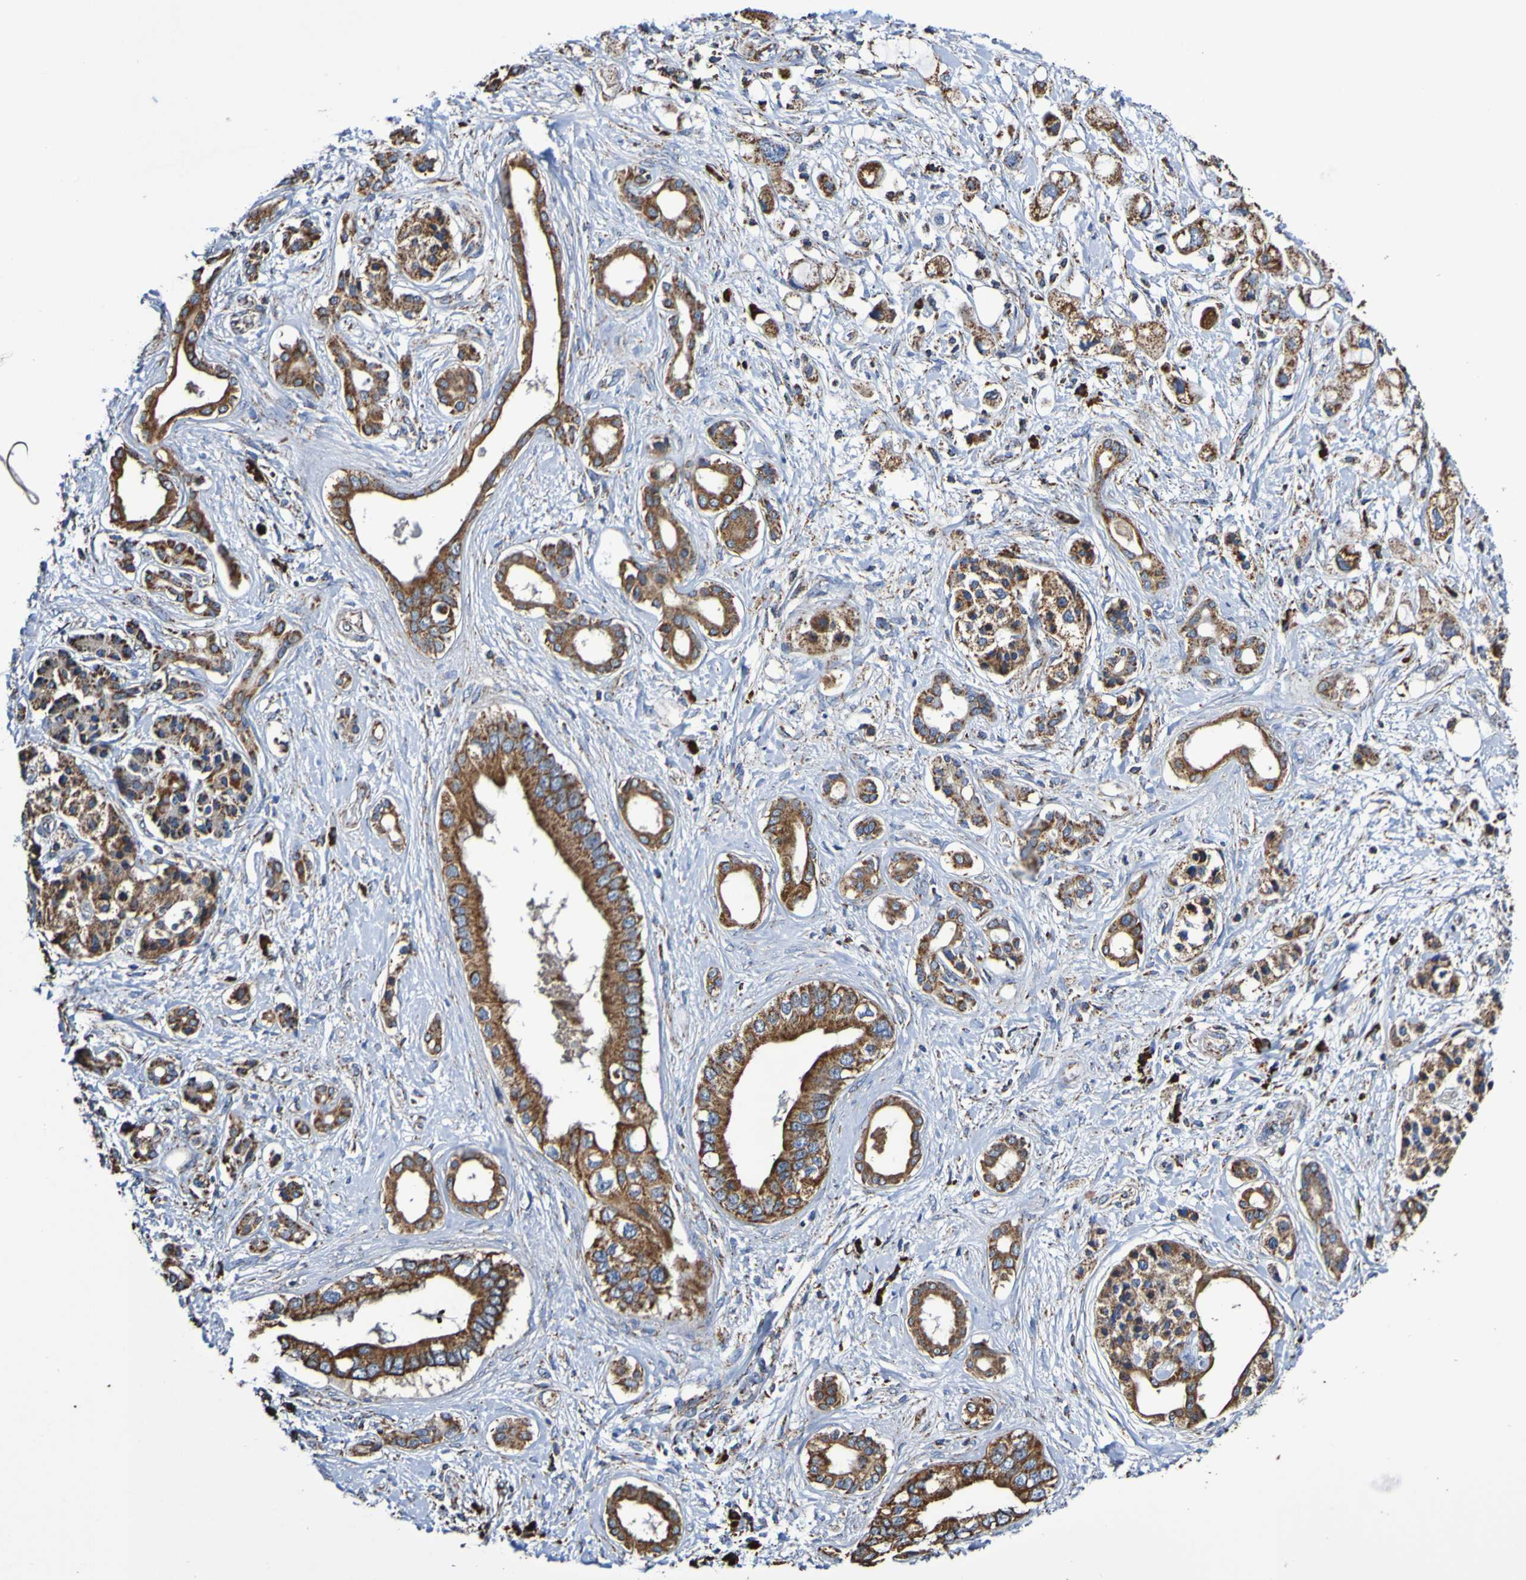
{"staining": {"intensity": "strong", "quantity": ">75%", "location": "cytoplasmic/membranous"}, "tissue": "pancreatic cancer", "cell_type": "Tumor cells", "image_type": "cancer", "snomed": [{"axis": "morphology", "description": "Adenocarcinoma, NOS"}, {"axis": "topography", "description": "Pancreas"}], "caption": "IHC (DAB (3,3'-diaminobenzidine)) staining of pancreatic cancer shows strong cytoplasmic/membranous protein staining in approximately >75% of tumor cells.", "gene": "IL18R1", "patient": {"sex": "female", "age": 56}}